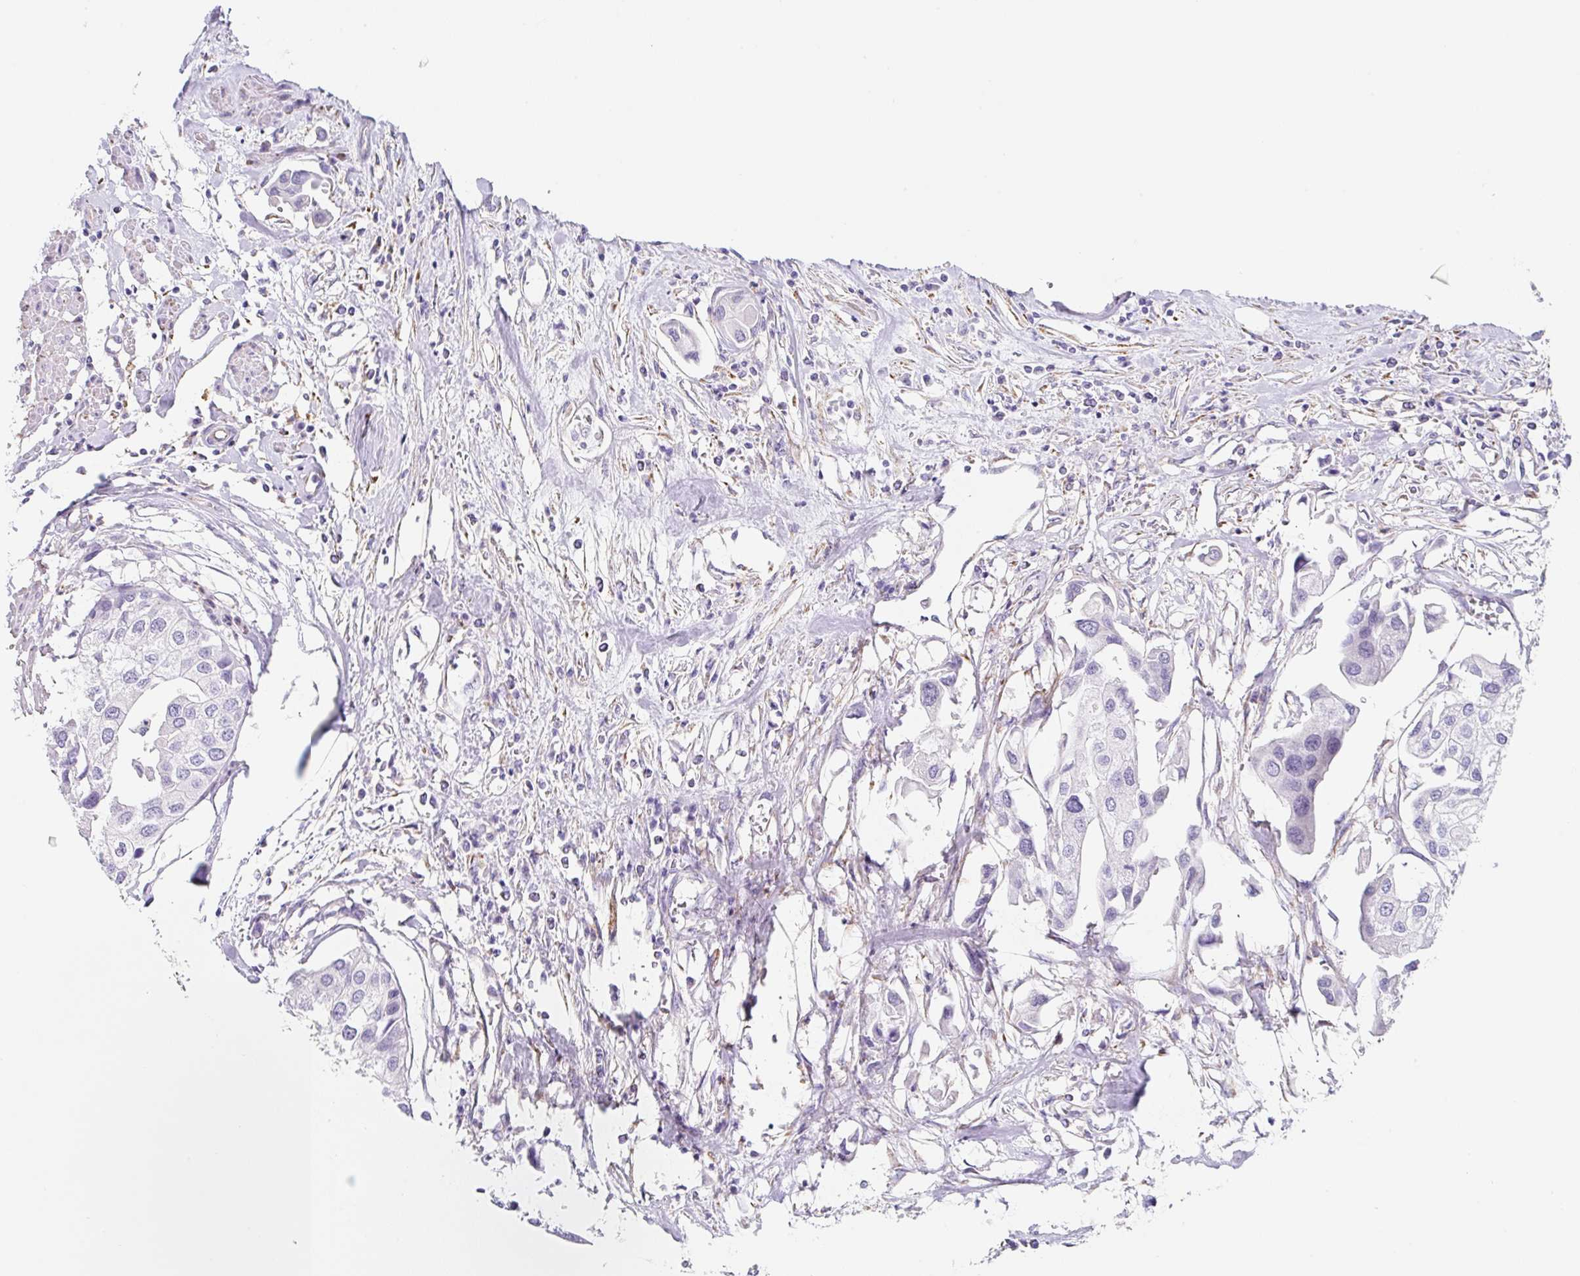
{"staining": {"intensity": "negative", "quantity": "none", "location": "none"}, "tissue": "urothelial cancer", "cell_type": "Tumor cells", "image_type": "cancer", "snomed": [{"axis": "morphology", "description": "Urothelial carcinoma, High grade"}, {"axis": "topography", "description": "Urinary bladder"}], "caption": "Immunohistochemical staining of human urothelial cancer exhibits no significant positivity in tumor cells.", "gene": "DKK4", "patient": {"sex": "male", "age": 64}}